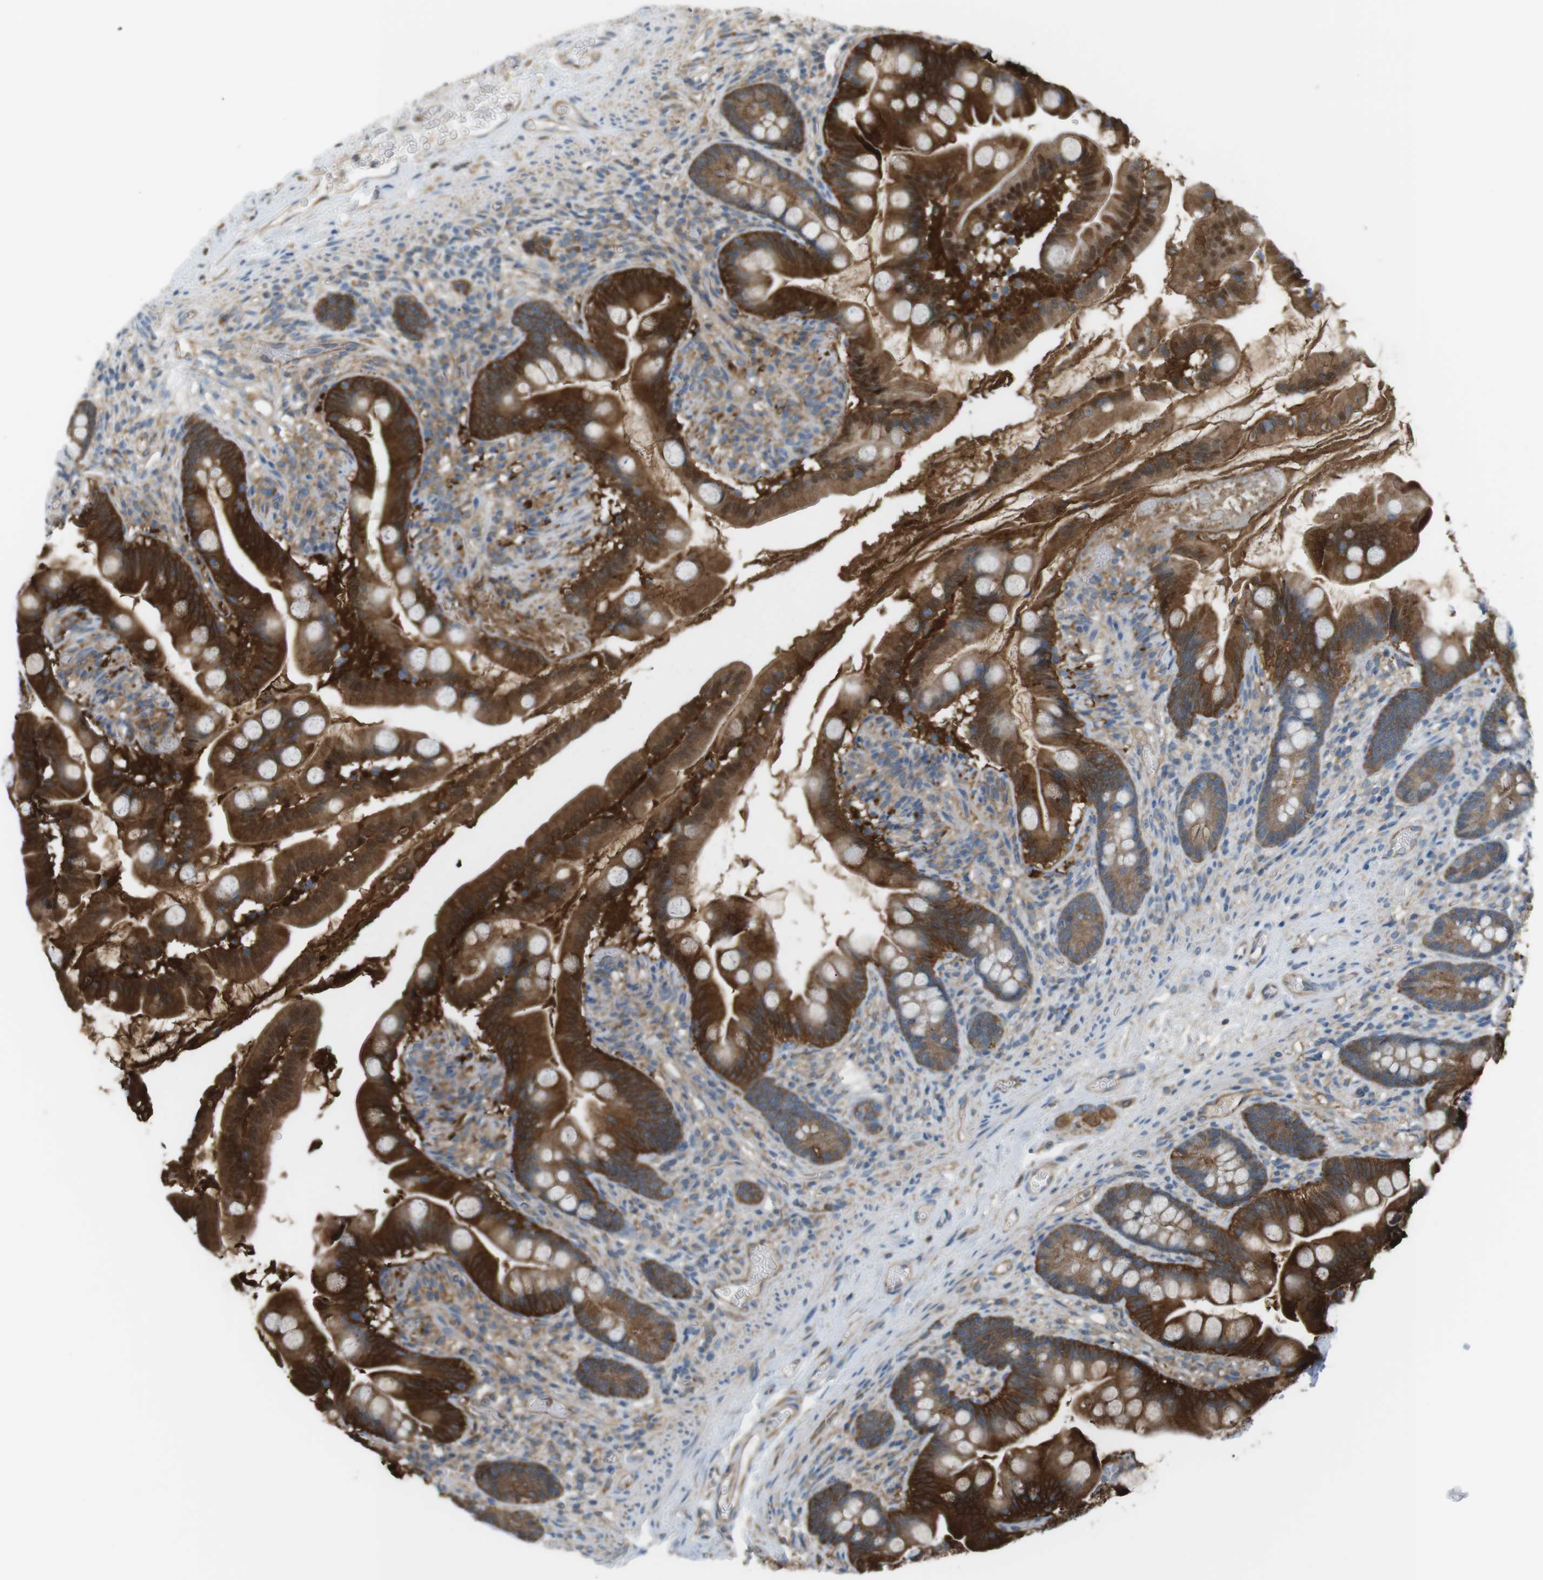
{"staining": {"intensity": "strong", "quantity": ">75%", "location": "cytoplasmic/membranous"}, "tissue": "small intestine", "cell_type": "Glandular cells", "image_type": "normal", "snomed": [{"axis": "morphology", "description": "Normal tissue, NOS"}, {"axis": "topography", "description": "Small intestine"}], "caption": "Protein analysis of benign small intestine reveals strong cytoplasmic/membranous expression in approximately >75% of glandular cells.", "gene": "PEPD", "patient": {"sex": "female", "age": 56}}